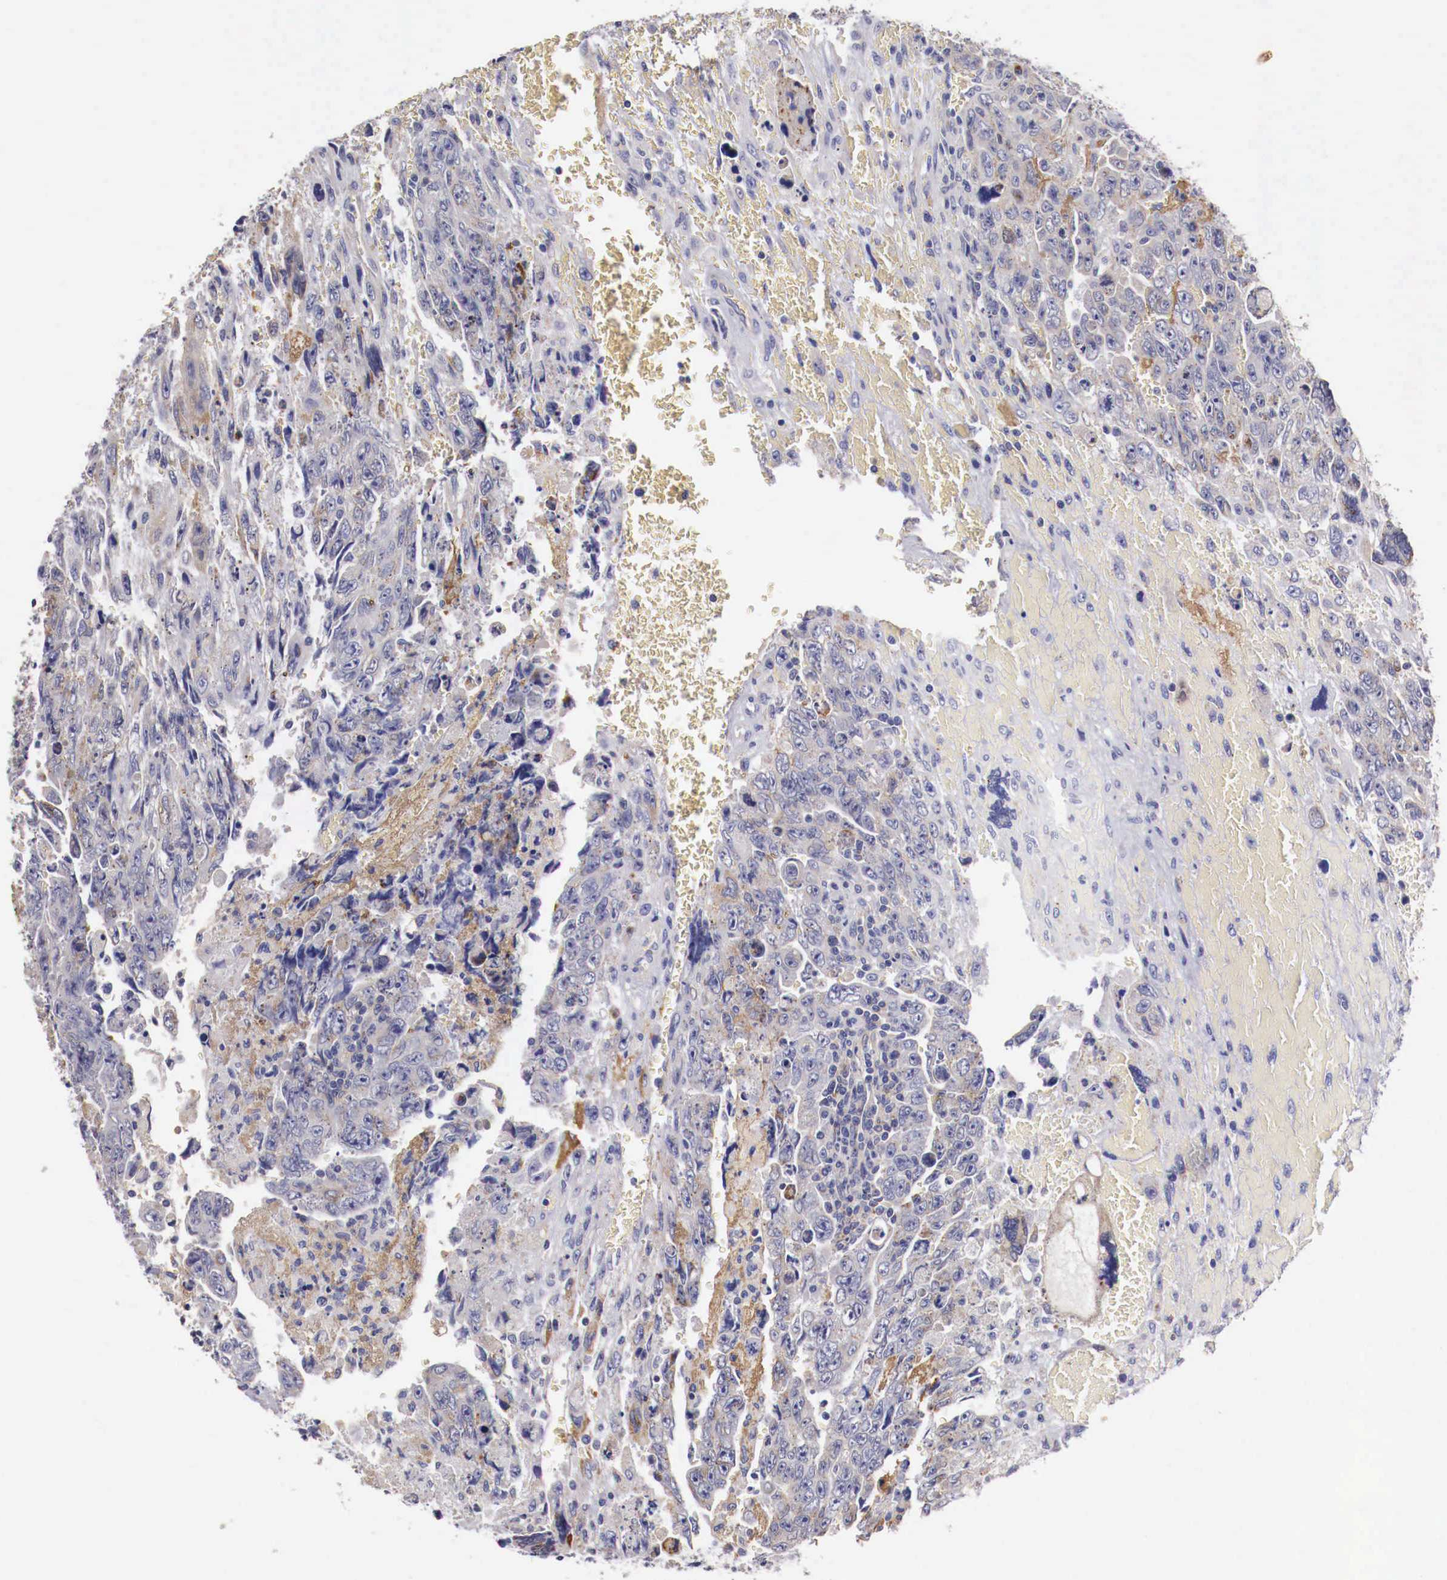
{"staining": {"intensity": "moderate", "quantity": "25%-75%", "location": "cytoplasmic/membranous"}, "tissue": "testis cancer", "cell_type": "Tumor cells", "image_type": "cancer", "snomed": [{"axis": "morphology", "description": "Carcinoma, Embryonal, NOS"}, {"axis": "topography", "description": "Testis"}], "caption": "This photomicrograph demonstrates IHC staining of testis cancer (embryonal carcinoma), with medium moderate cytoplasmic/membranous expression in approximately 25%-75% of tumor cells.", "gene": "PITPNA", "patient": {"sex": "male", "age": 28}}